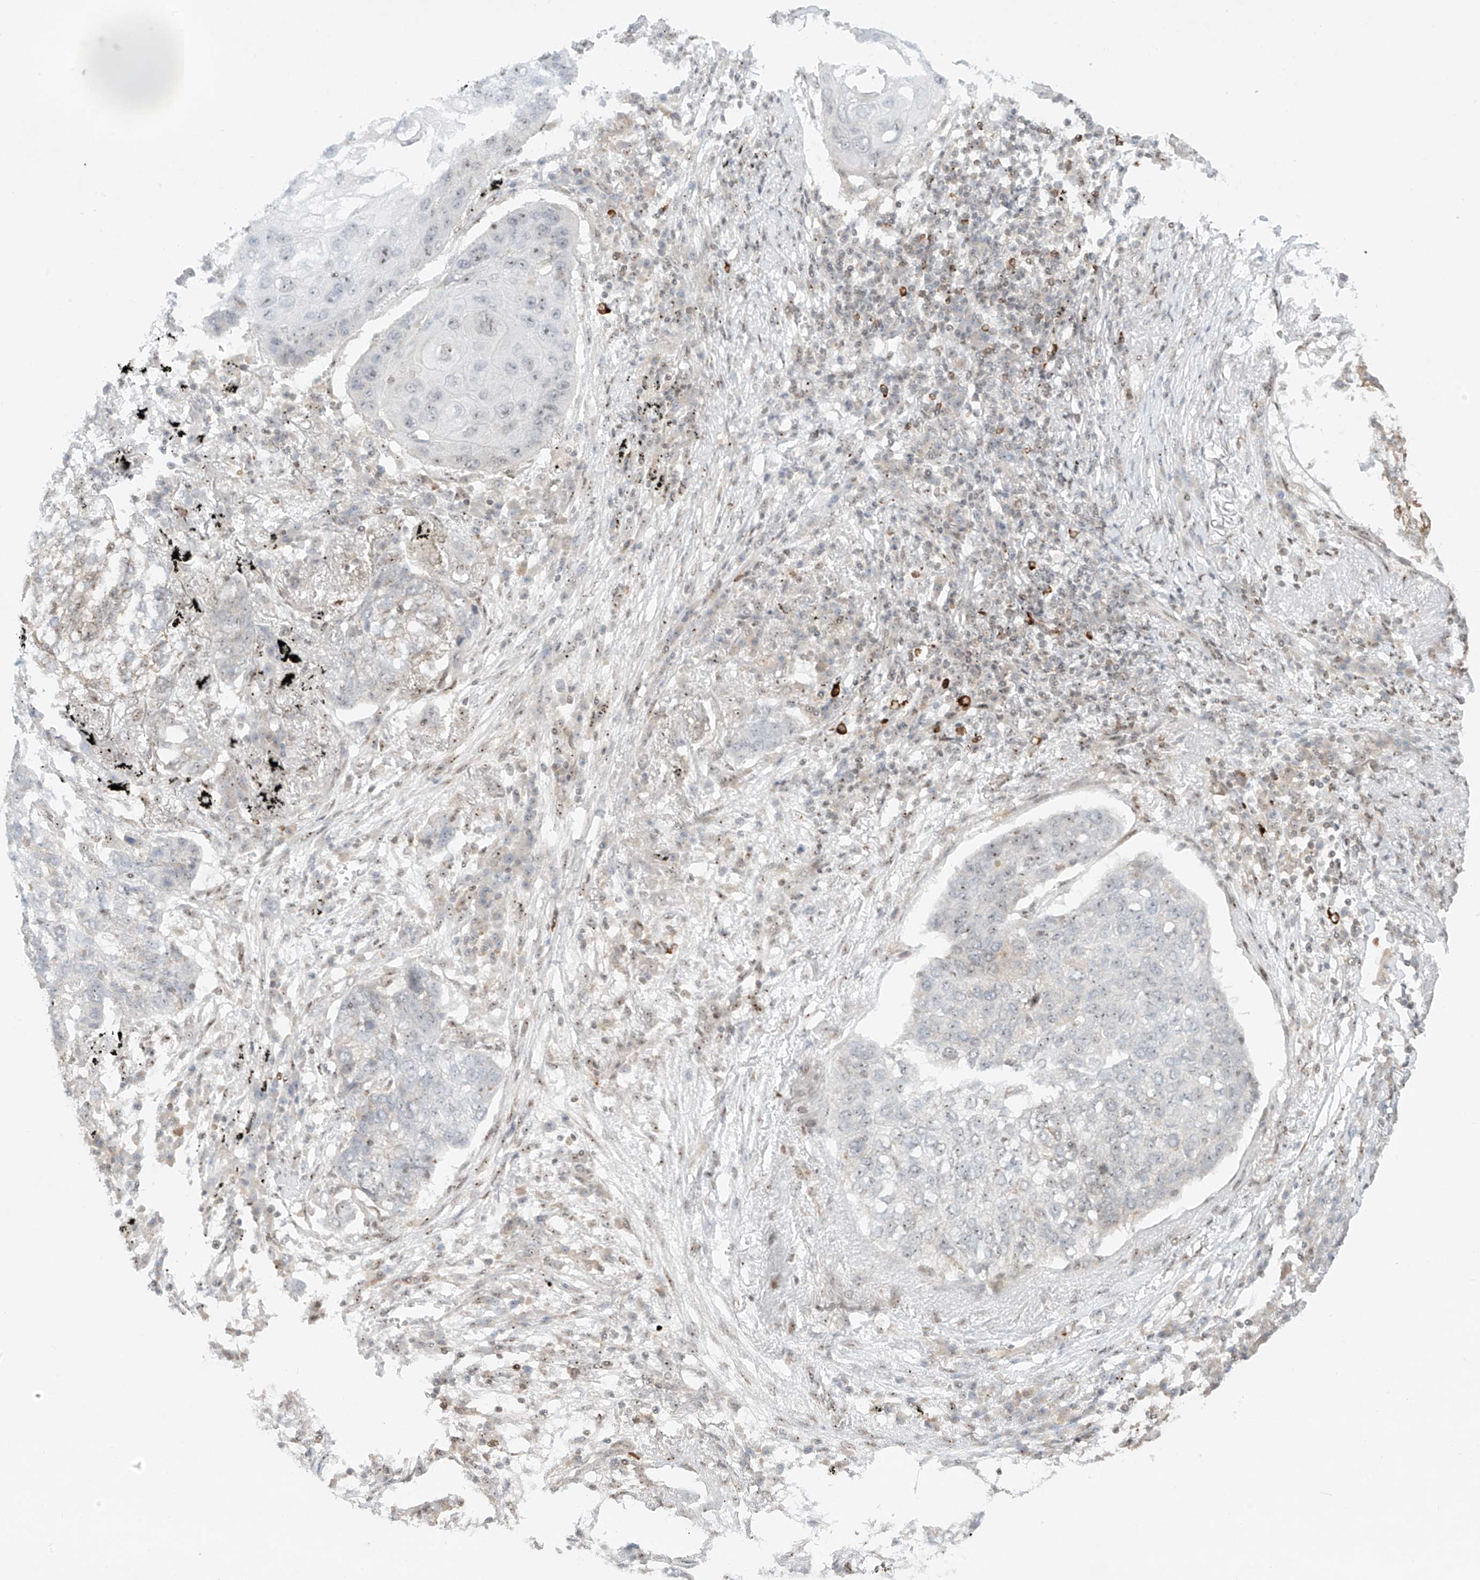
{"staining": {"intensity": "negative", "quantity": "none", "location": "none"}, "tissue": "lung cancer", "cell_type": "Tumor cells", "image_type": "cancer", "snomed": [{"axis": "morphology", "description": "Squamous cell carcinoma, NOS"}, {"axis": "topography", "description": "Lung"}], "caption": "DAB (3,3'-diaminobenzidine) immunohistochemical staining of human lung cancer reveals no significant positivity in tumor cells.", "gene": "ZNF512", "patient": {"sex": "female", "age": 63}}